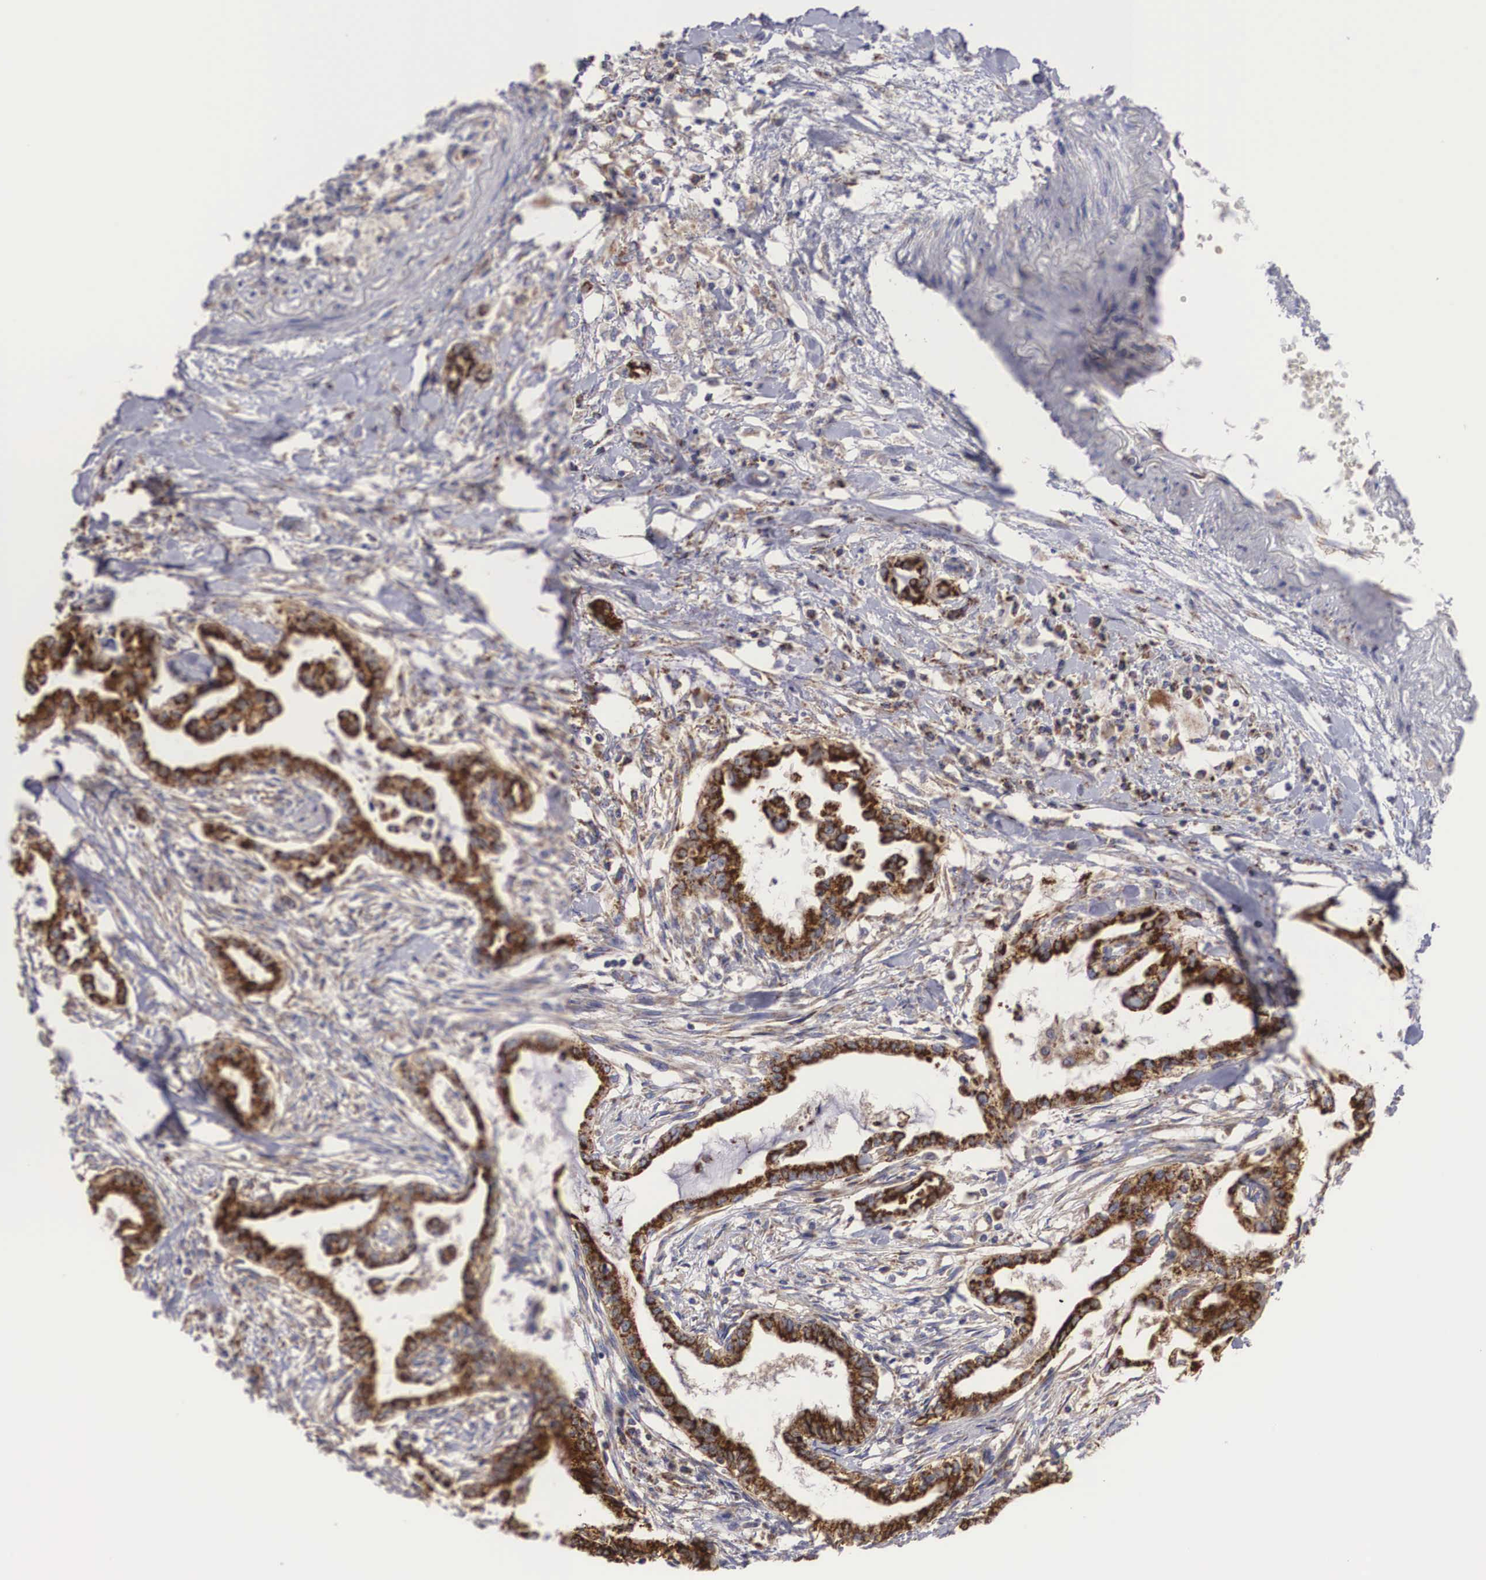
{"staining": {"intensity": "strong", "quantity": ">75%", "location": "cytoplasmic/membranous"}, "tissue": "pancreatic cancer", "cell_type": "Tumor cells", "image_type": "cancer", "snomed": [{"axis": "morphology", "description": "Adenocarcinoma, NOS"}, {"axis": "topography", "description": "Pancreas"}], "caption": "Brown immunohistochemical staining in human pancreatic cancer shows strong cytoplasmic/membranous staining in about >75% of tumor cells.", "gene": "XPNPEP3", "patient": {"sex": "female", "age": 64}}